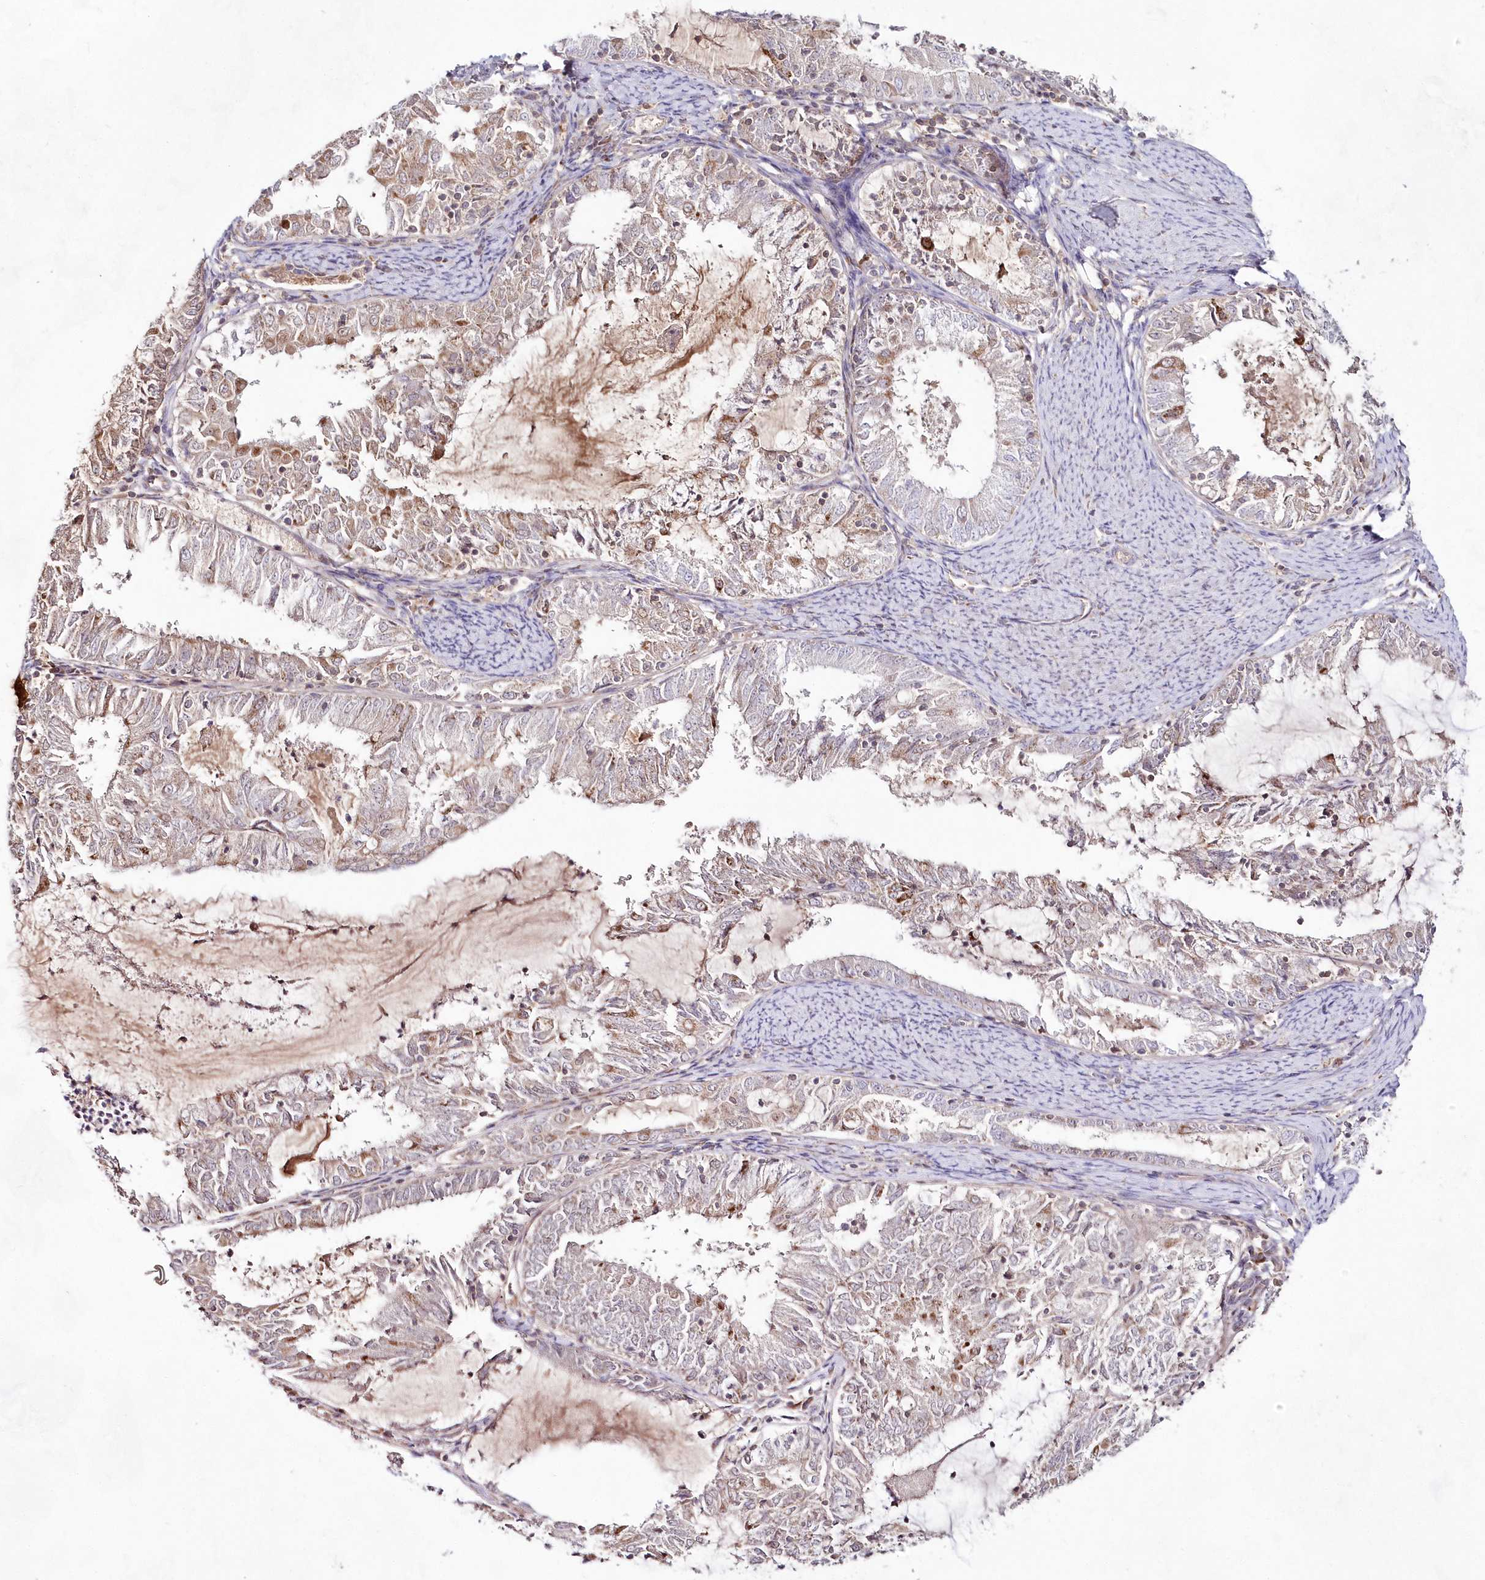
{"staining": {"intensity": "moderate", "quantity": "<25%", "location": "cytoplasmic/membranous"}, "tissue": "endometrial cancer", "cell_type": "Tumor cells", "image_type": "cancer", "snomed": [{"axis": "morphology", "description": "Adenocarcinoma, NOS"}, {"axis": "topography", "description": "Endometrium"}], "caption": "DAB (3,3'-diaminobenzidine) immunohistochemical staining of human endometrial cancer demonstrates moderate cytoplasmic/membranous protein staining in about <25% of tumor cells. (DAB (3,3'-diaminobenzidine) IHC, brown staining for protein, blue staining for nuclei).", "gene": "IMPA1", "patient": {"sex": "female", "age": 57}}